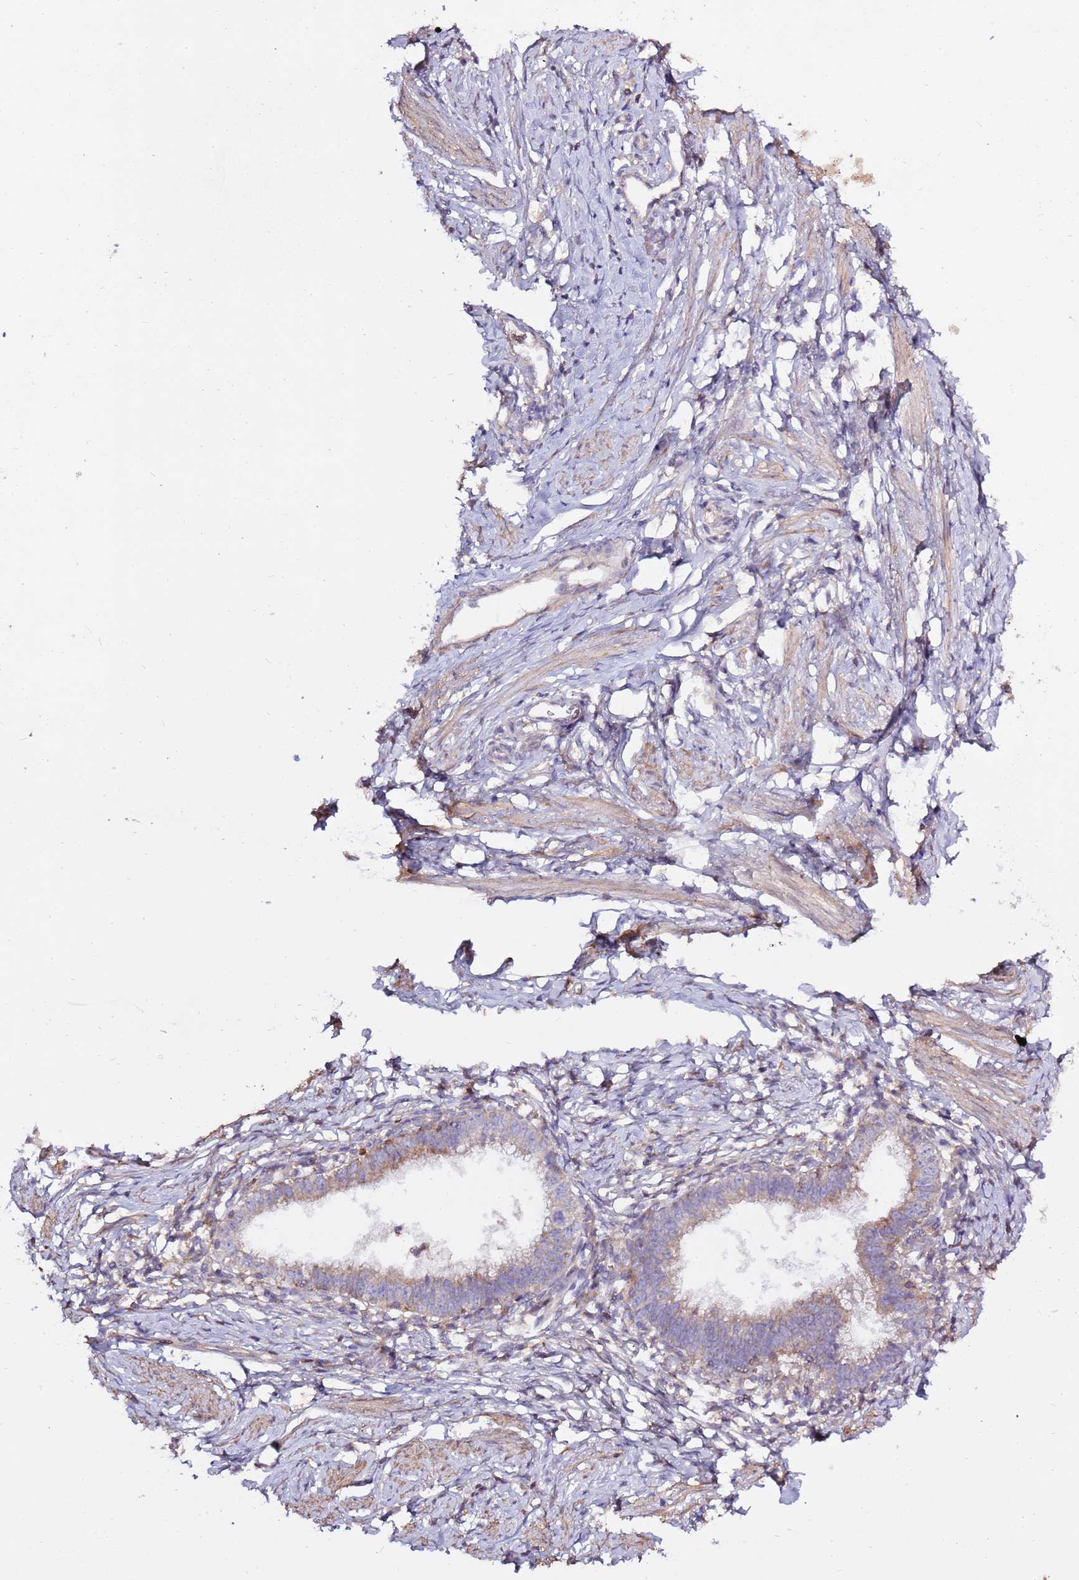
{"staining": {"intensity": "weak", "quantity": "25%-75%", "location": "cytoplasmic/membranous"}, "tissue": "cervical cancer", "cell_type": "Tumor cells", "image_type": "cancer", "snomed": [{"axis": "morphology", "description": "Adenocarcinoma, NOS"}, {"axis": "topography", "description": "Cervix"}], "caption": "Cervical cancer stained with DAB immunohistochemistry displays low levels of weak cytoplasmic/membranous staining in about 25%-75% of tumor cells. Immunohistochemistry (ihc) stains the protein of interest in brown and the nuclei are stained blue.", "gene": "EVA1B", "patient": {"sex": "female", "age": 36}}